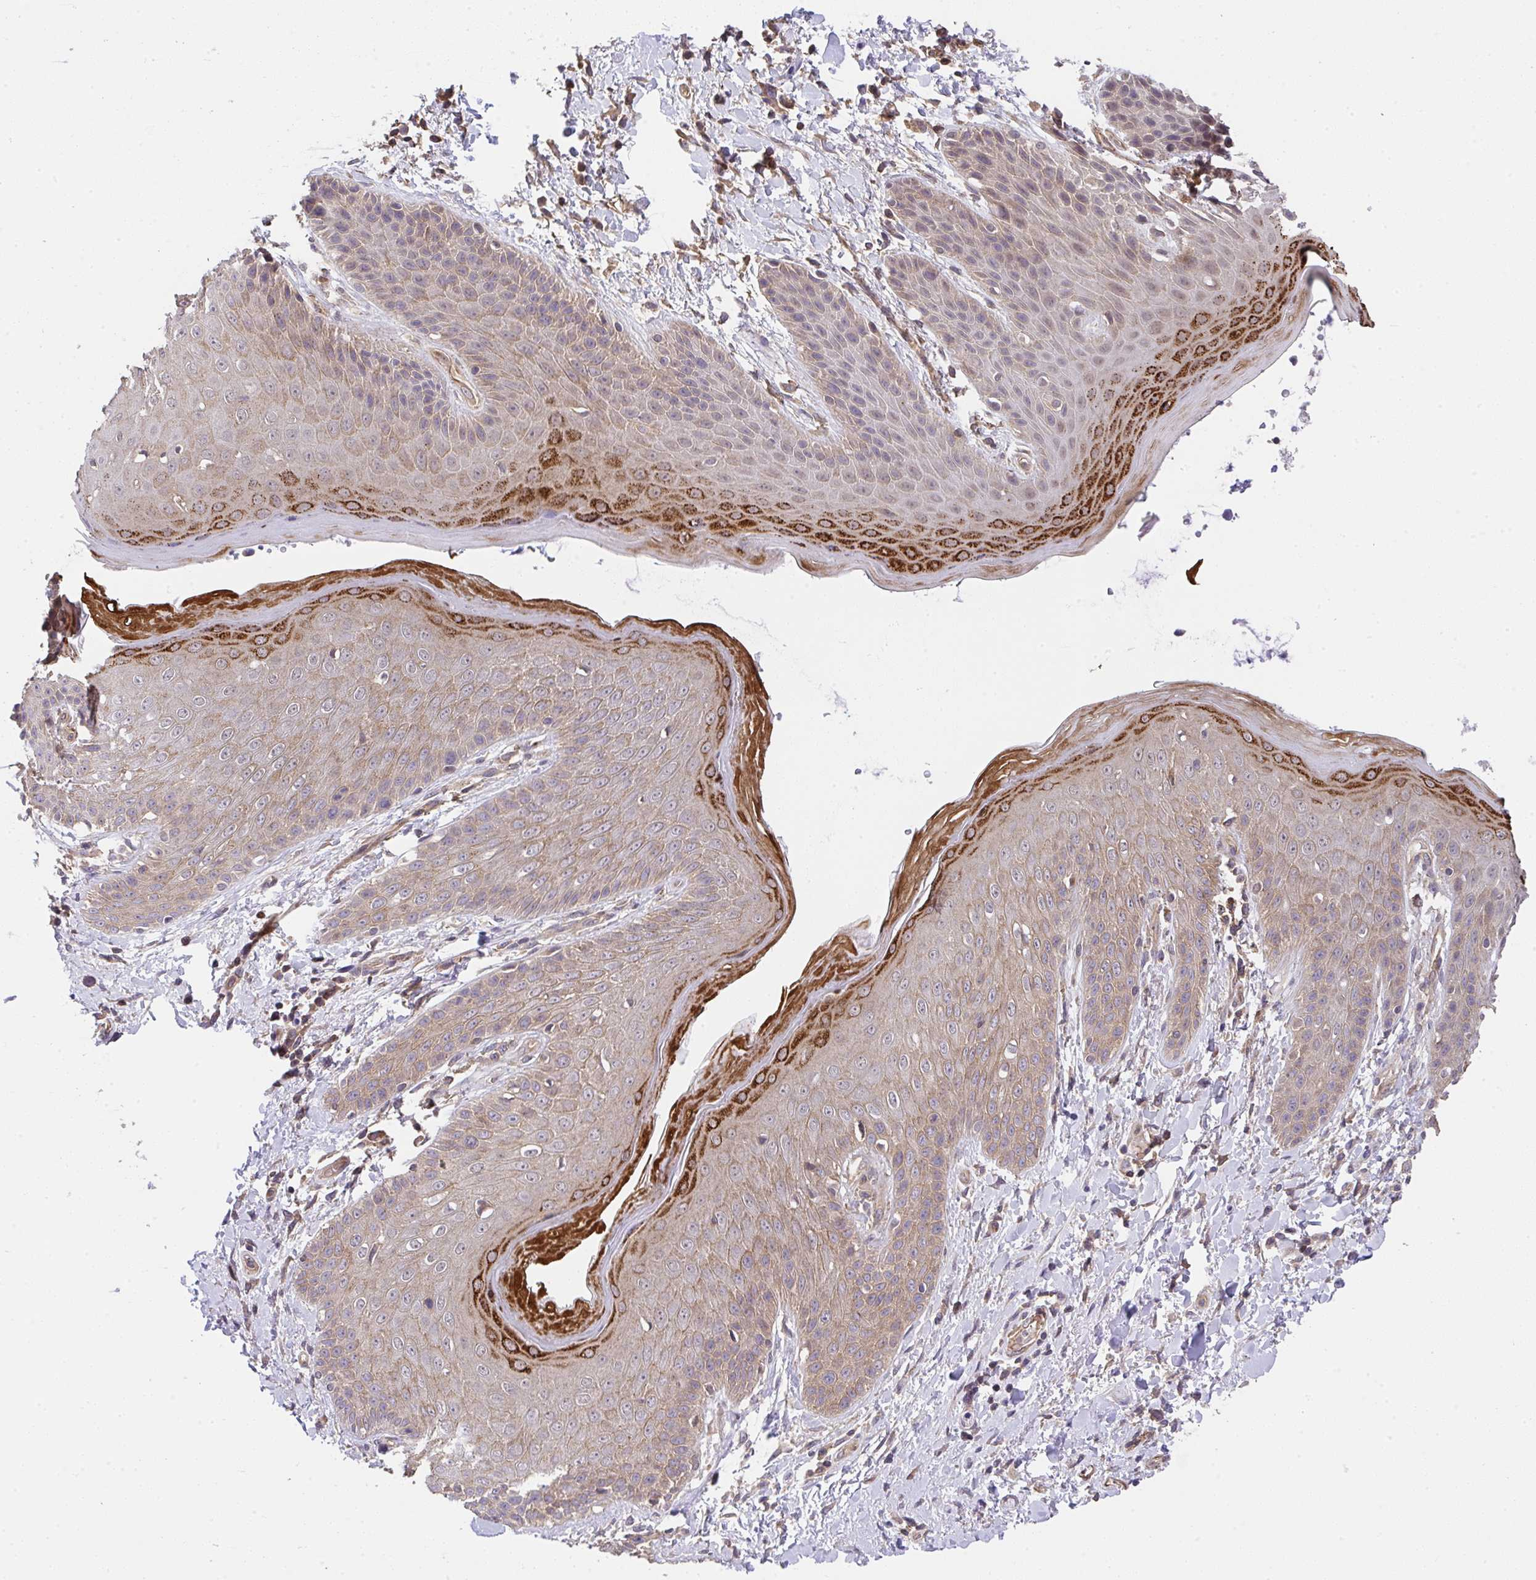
{"staining": {"intensity": "strong", "quantity": "<25%", "location": "cytoplasmic/membranous"}, "tissue": "skin", "cell_type": "Epidermal cells", "image_type": "normal", "snomed": [{"axis": "morphology", "description": "Normal tissue, NOS"}, {"axis": "topography", "description": "Anal"}, {"axis": "topography", "description": "Peripheral nerve tissue"}], "caption": "High-magnification brightfield microscopy of benign skin stained with DAB (3,3'-diaminobenzidine) (brown) and counterstained with hematoxylin (blue). epidermal cells exhibit strong cytoplasmic/membranous staining is present in approximately<25% of cells.", "gene": "ZNF696", "patient": {"sex": "male", "age": 51}}